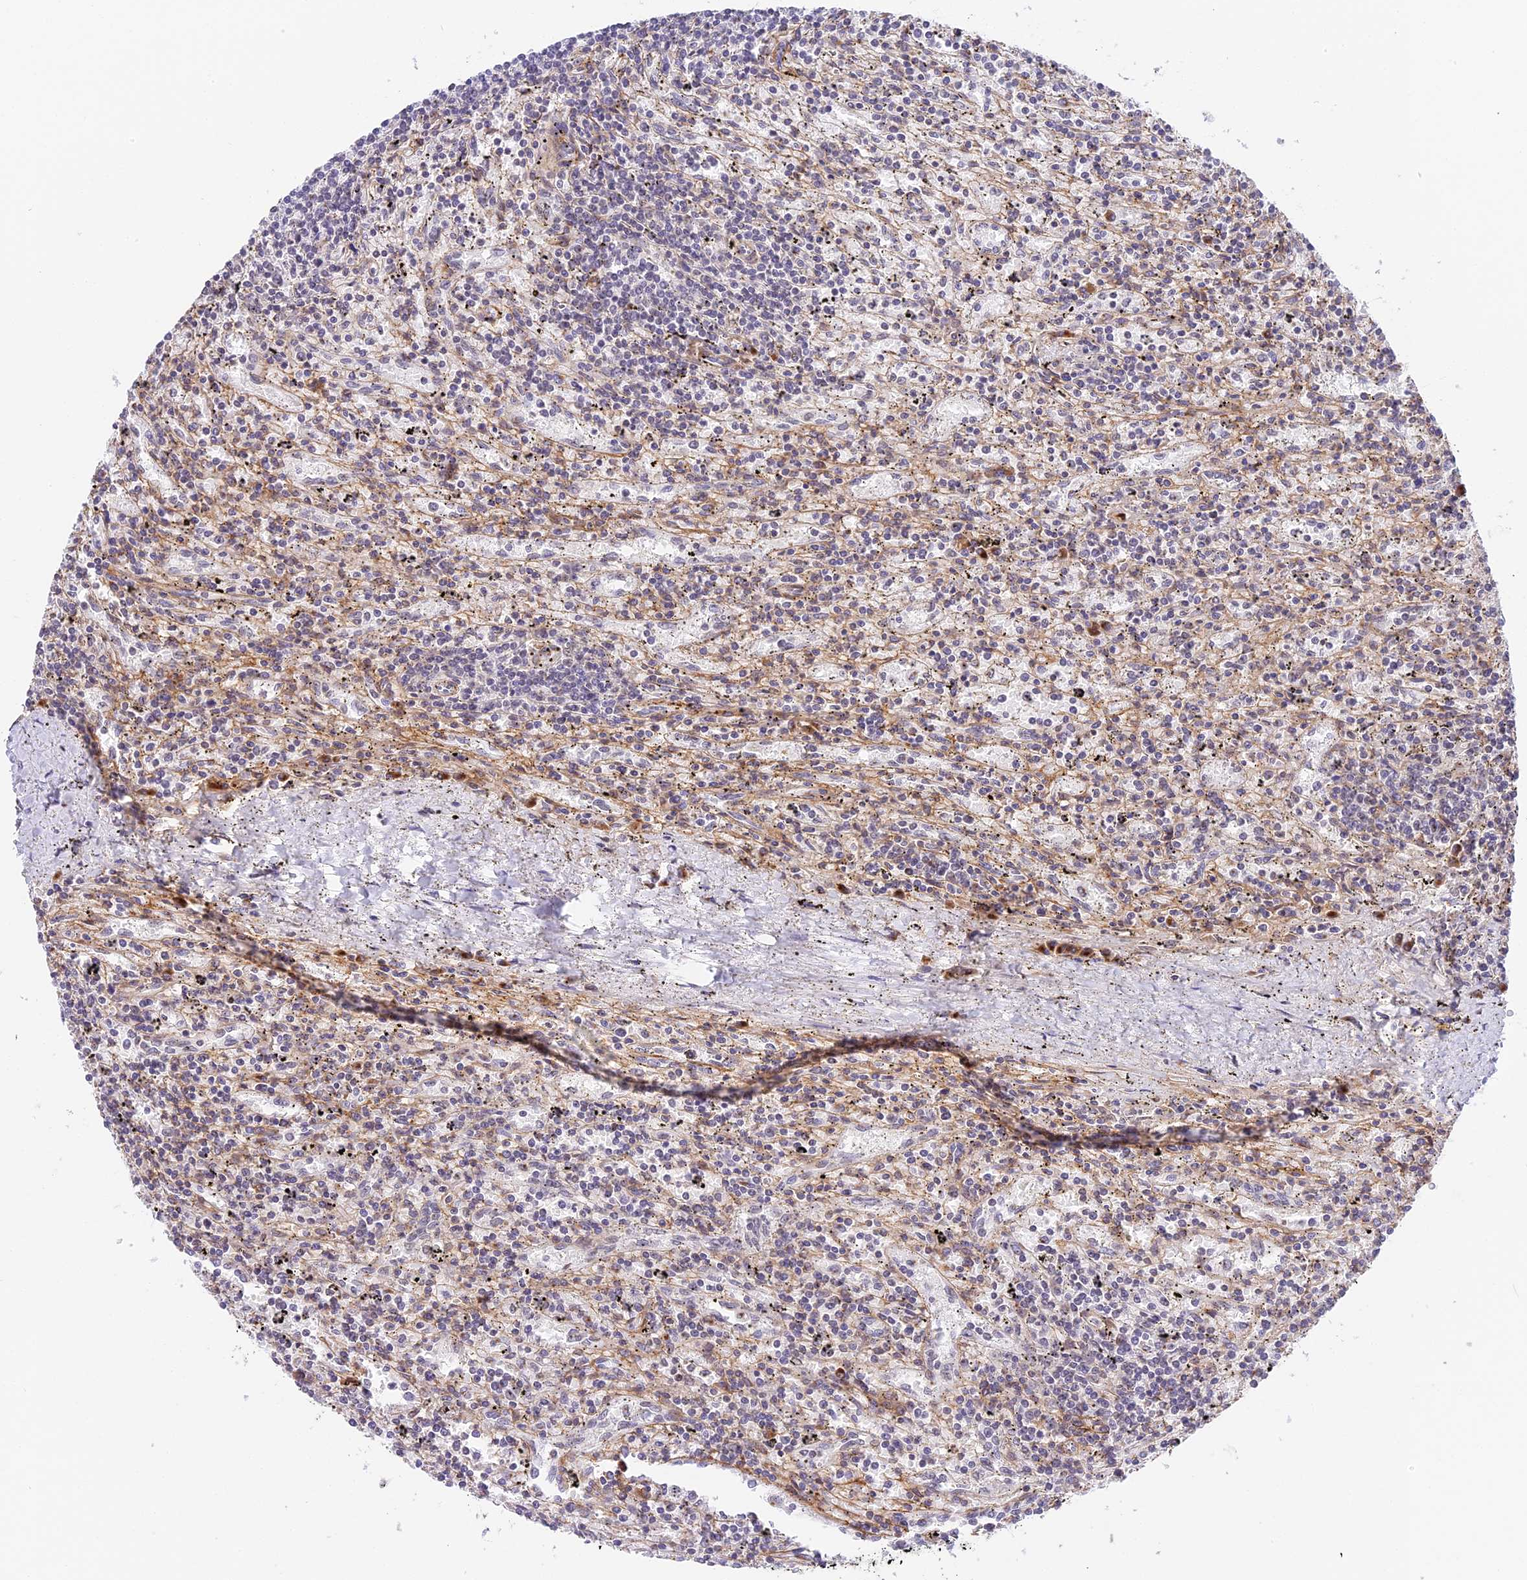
{"staining": {"intensity": "negative", "quantity": "none", "location": "none"}, "tissue": "lymphoma", "cell_type": "Tumor cells", "image_type": "cancer", "snomed": [{"axis": "morphology", "description": "Malignant lymphoma, non-Hodgkin's type, Low grade"}, {"axis": "topography", "description": "Spleen"}], "caption": "IHC of human malignant lymphoma, non-Hodgkin's type (low-grade) demonstrates no staining in tumor cells.", "gene": "HEATR5B", "patient": {"sex": "male", "age": 76}}